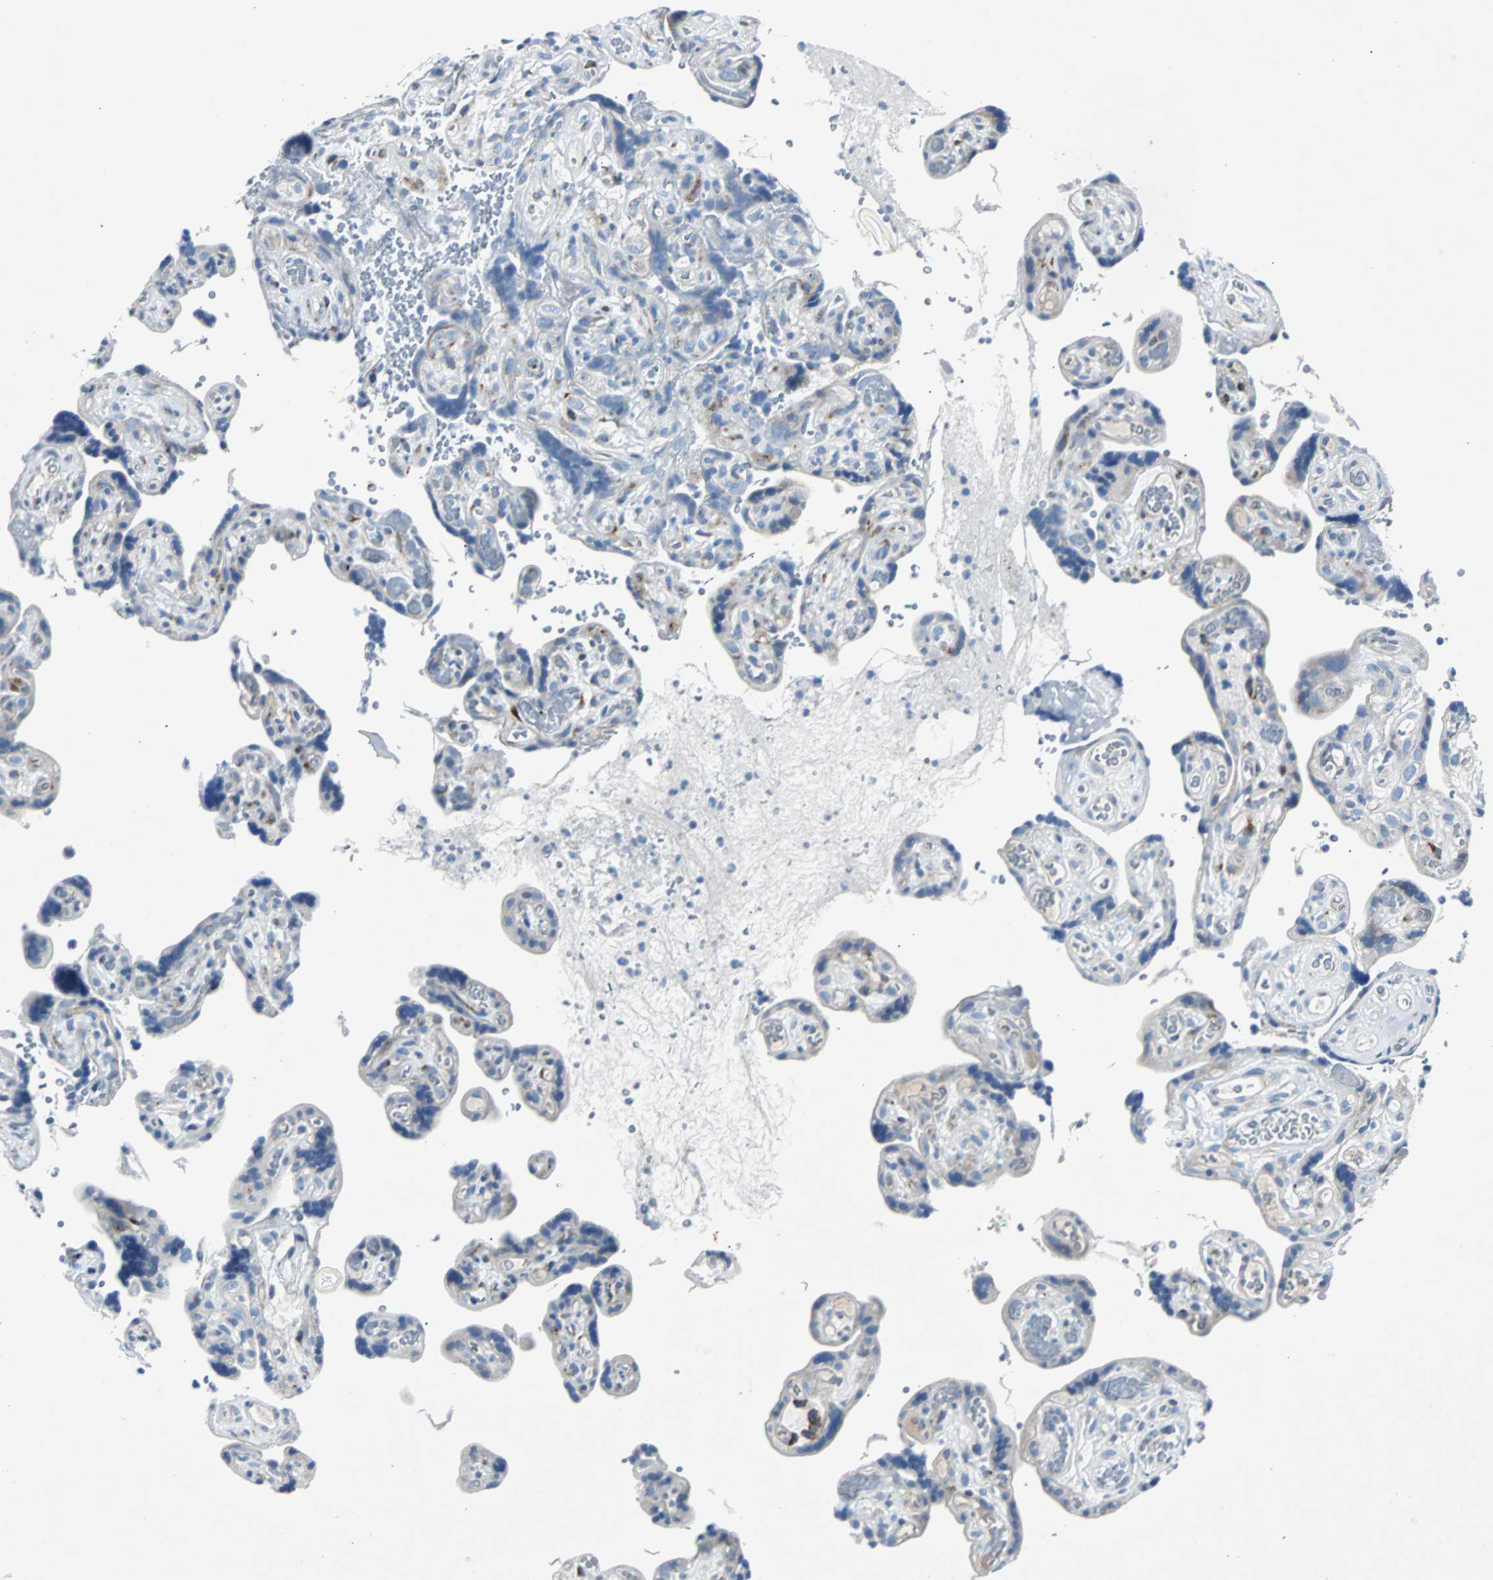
{"staining": {"intensity": "moderate", "quantity": "<25%", "location": "cytoplasmic/membranous"}, "tissue": "placenta", "cell_type": "Trophoblastic cells", "image_type": "normal", "snomed": [{"axis": "morphology", "description": "Normal tissue, NOS"}, {"axis": "topography", "description": "Placenta"}], "caption": "Immunohistochemical staining of normal placenta shows low levels of moderate cytoplasmic/membranous positivity in approximately <25% of trophoblastic cells.", "gene": "BBC3", "patient": {"sex": "female", "age": 30}}